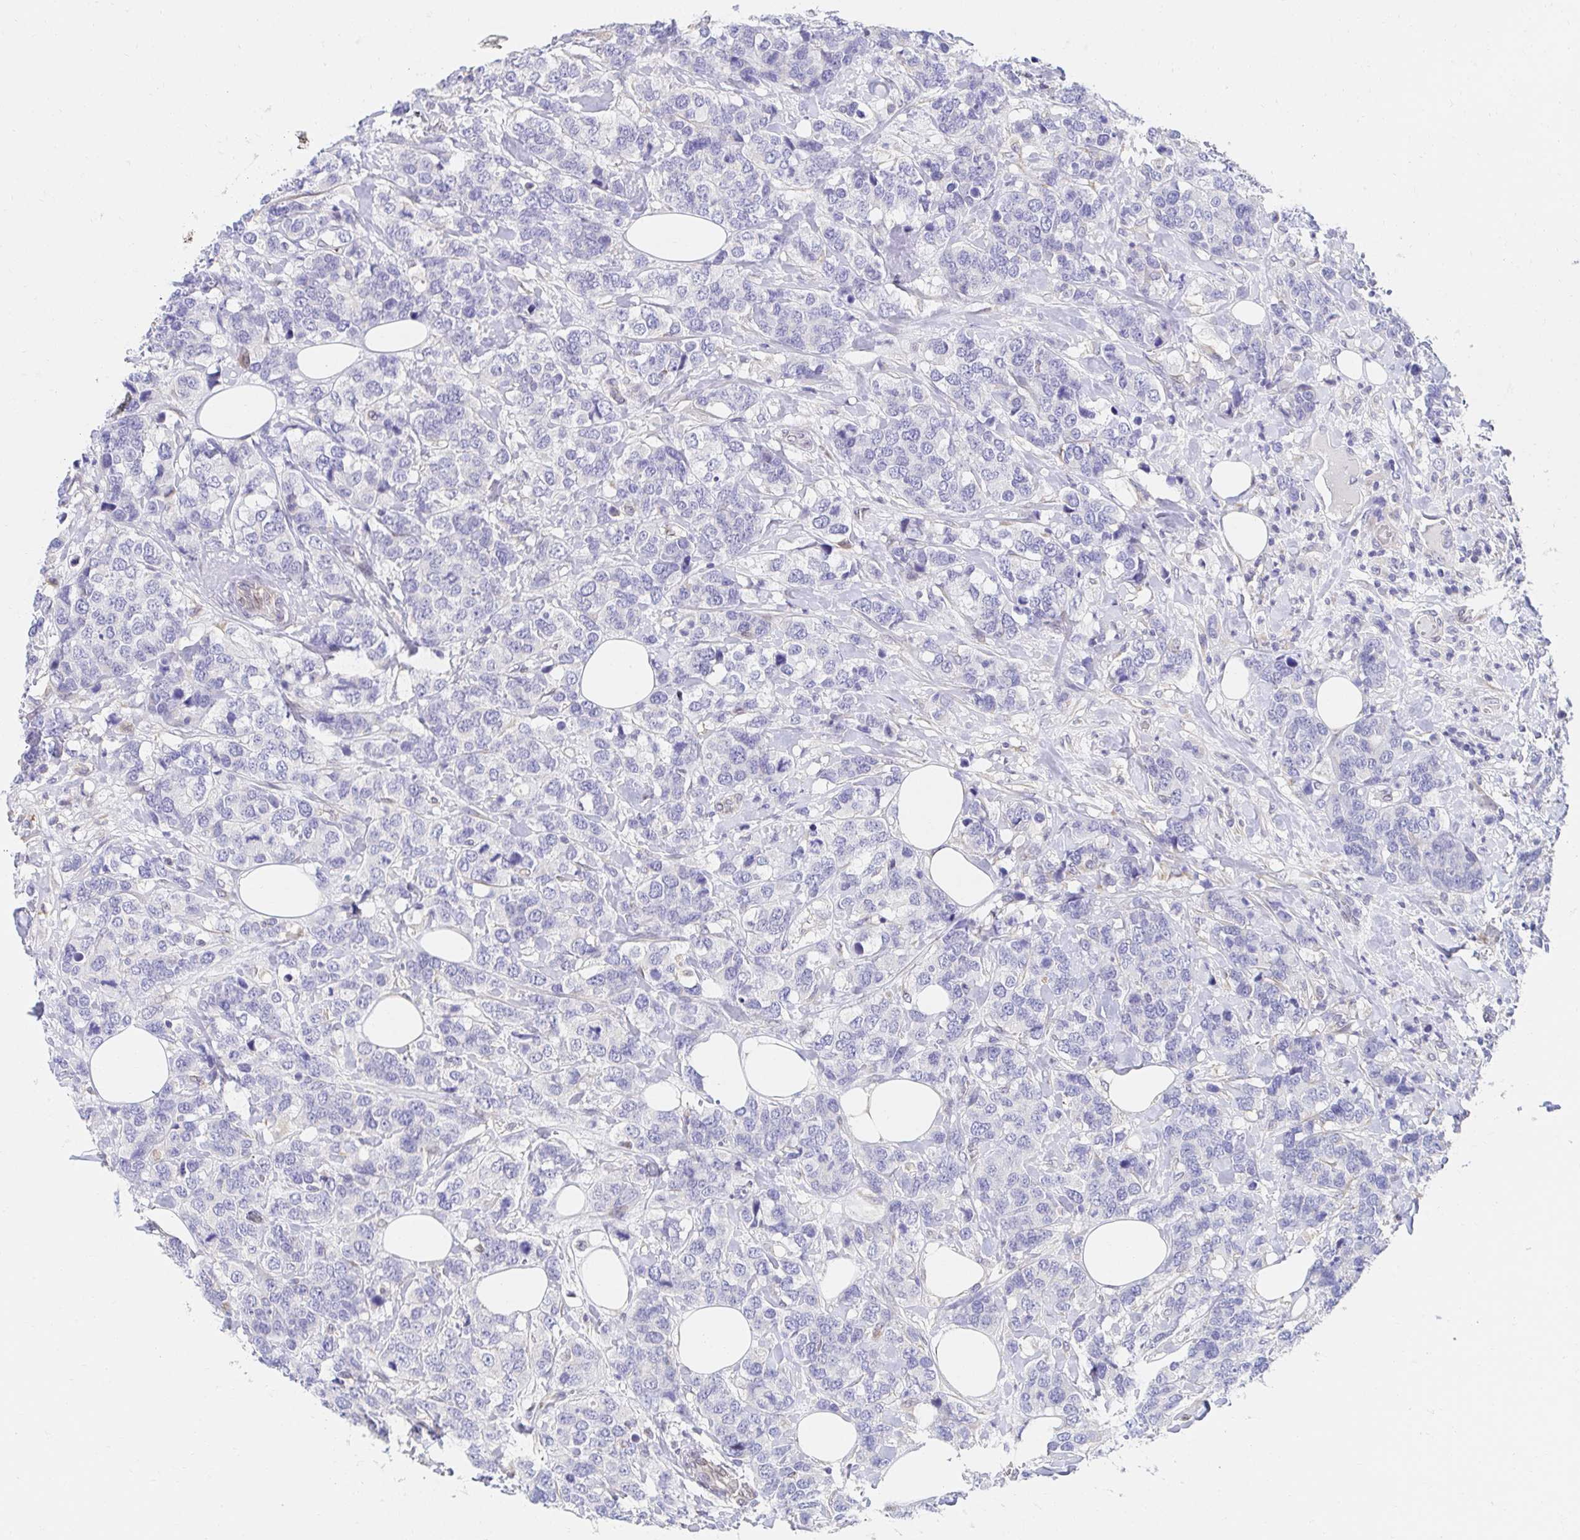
{"staining": {"intensity": "negative", "quantity": "none", "location": "none"}, "tissue": "breast cancer", "cell_type": "Tumor cells", "image_type": "cancer", "snomed": [{"axis": "morphology", "description": "Lobular carcinoma"}, {"axis": "topography", "description": "Breast"}], "caption": "Tumor cells are negative for protein expression in human breast cancer (lobular carcinoma).", "gene": "AKAP14", "patient": {"sex": "female", "age": 59}}